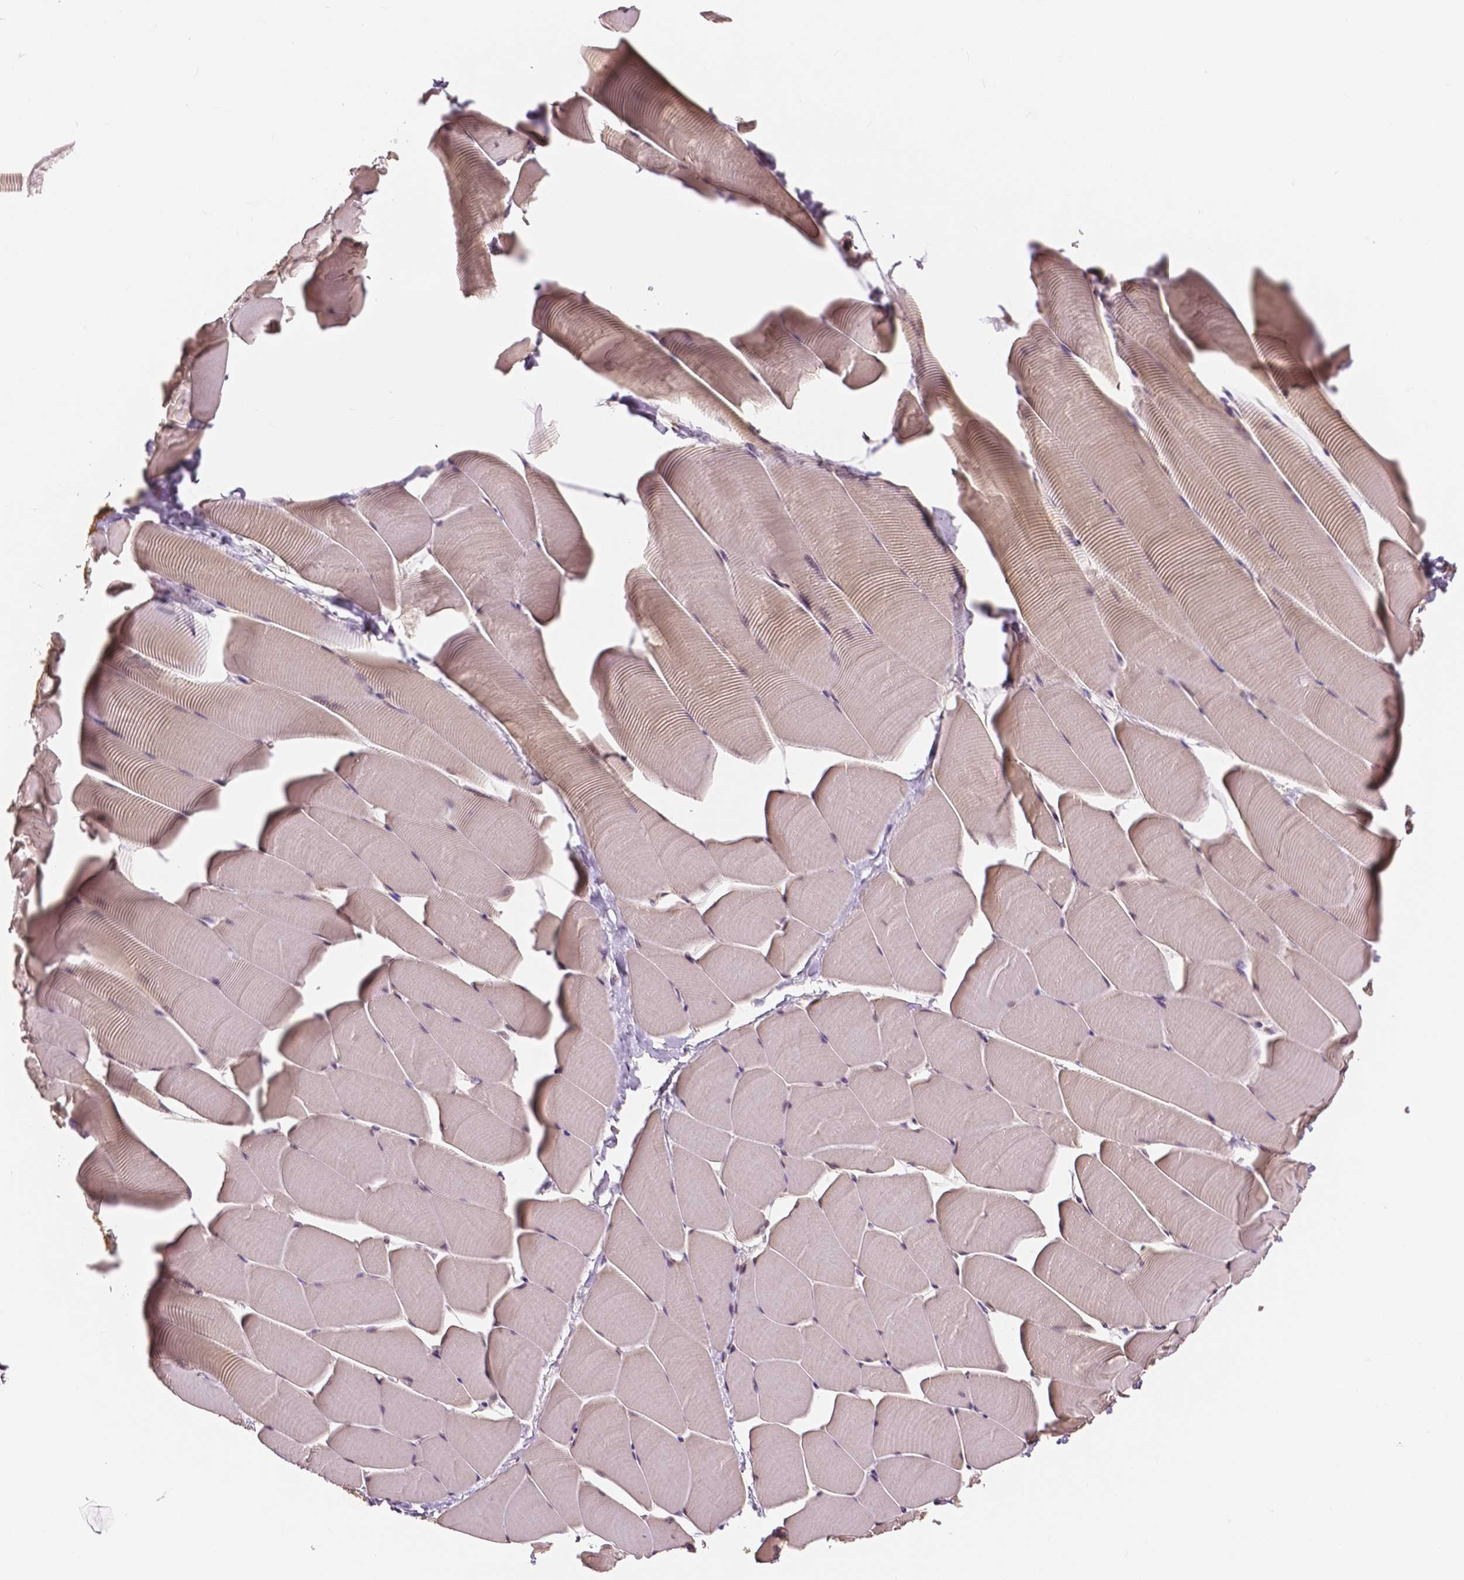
{"staining": {"intensity": "weak", "quantity": "25%-75%", "location": "cytoplasmic/membranous,nuclear"}, "tissue": "skeletal muscle", "cell_type": "Myocytes", "image_type": "normal", "snomed": [{"axis": "morphology", "description": "Normal tissue, NOS"}, {"axis": "topography", "description": "Skeletal muscle"}], "caption": "A low amount of weak cytoplasmic/membranous,nuclear staining is seen in approximately 25%-75% of myocytes in normal skeletal muscle. The staining is performed using DAB (3,3'-diaminobenzidine) brown chromogen to label protein expression. The nuclei are counter-stained blue using hematoxylin.", "gene": "MAP1LC3B", "patient": {"sex": "male", "age": 25}}